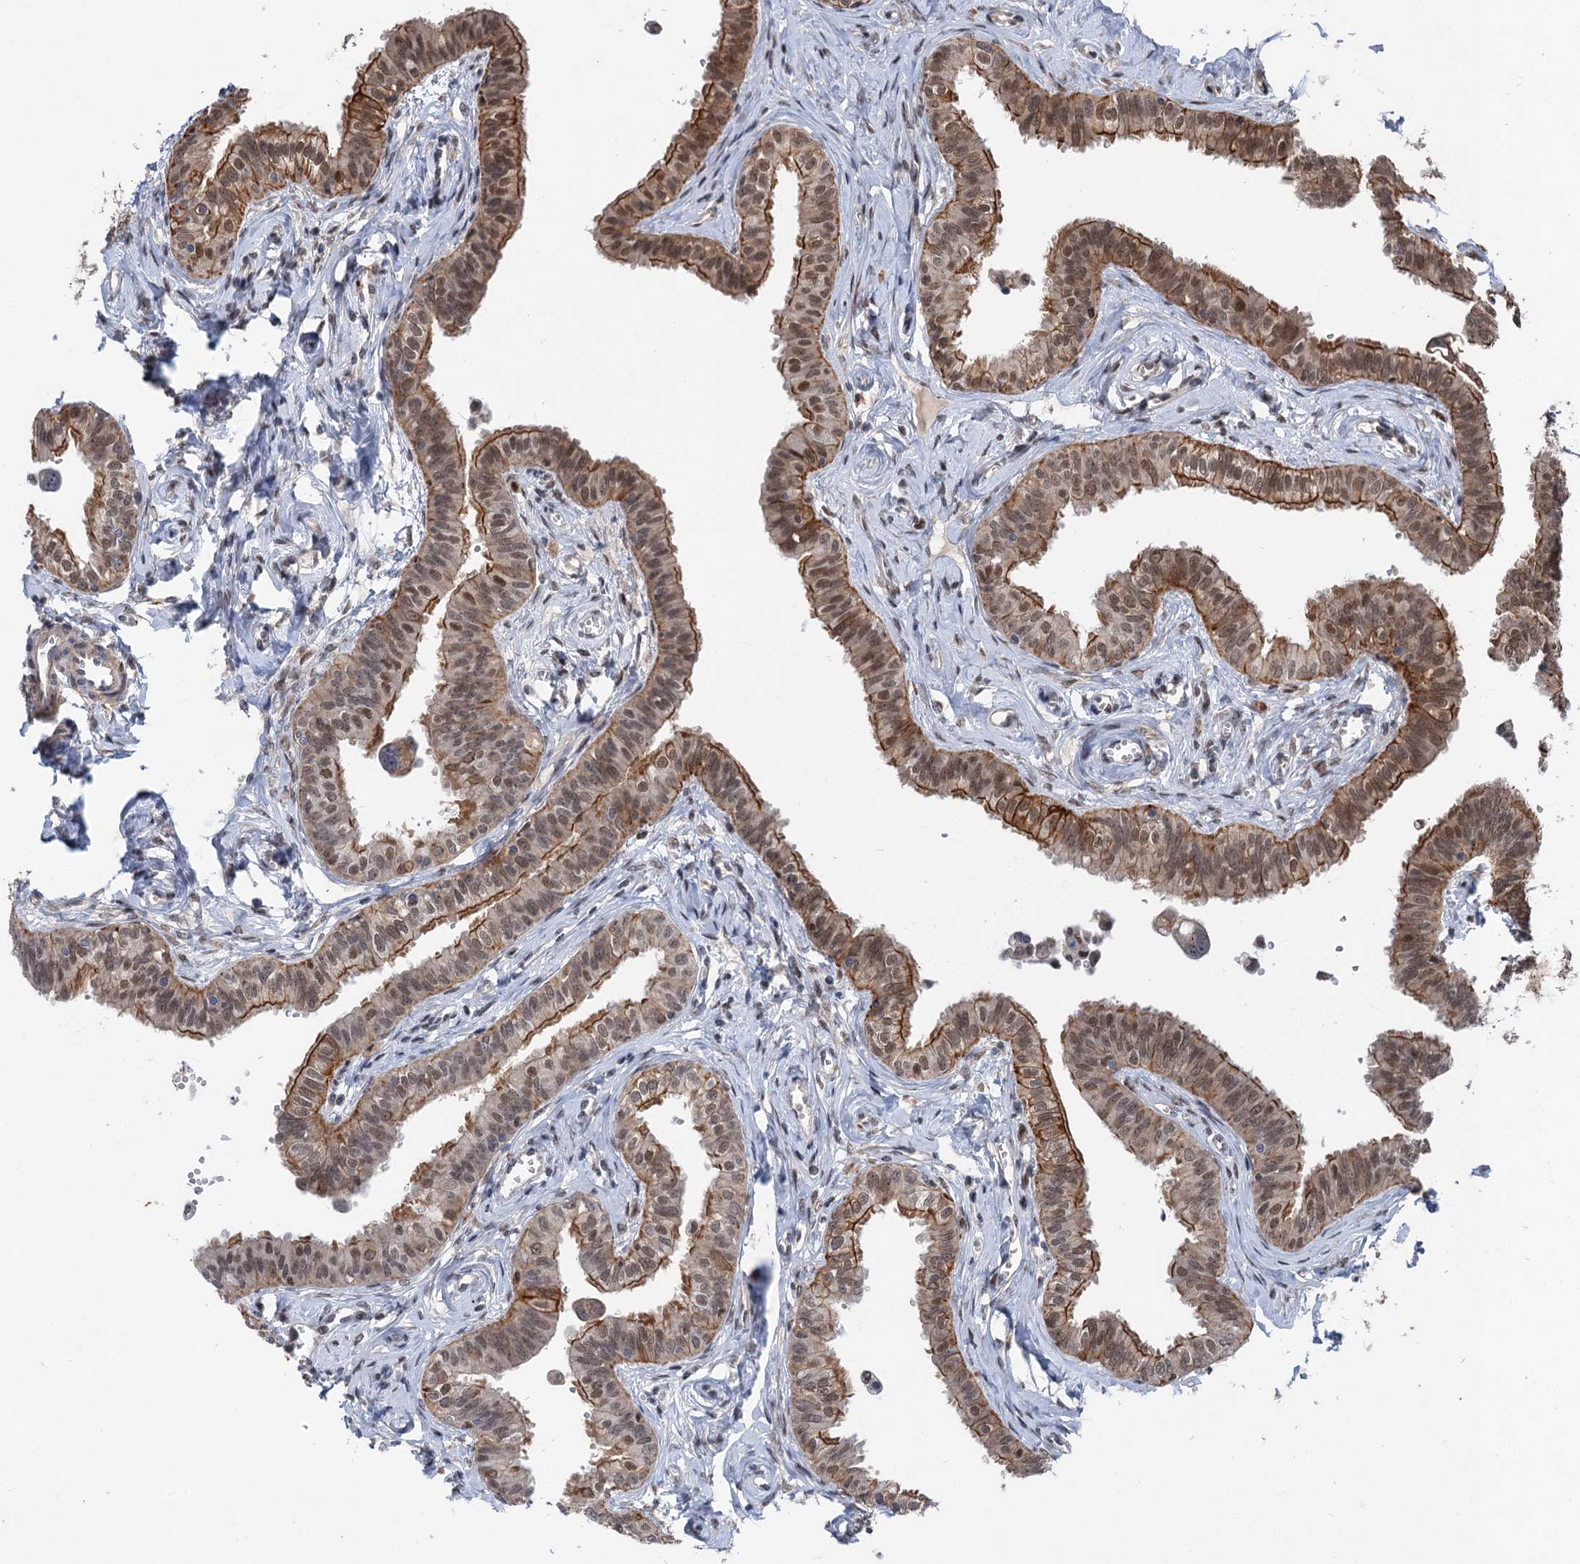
{"staining": {"intensity": "moderate", "quantity": "25%-75%", "location": "cytoplasmic/membranous,nuclear"}, "tissue": "fallopian tube", "cell_type": "Glandular cells", "image_type": "normal", "snomed": [{"axis": "morphology", "description": "Normal tissue, NOS"}, {"axis": "morphology", "description": "Carcinoma, NOS"}, {"axis": "topography", "description": "Fallopian tube"}, {"axis": "topography", "description": "Ovary"}], "caption": "Immunohistochemical staining of normal human fallopian tube shows moderate cytoplasmic/membranous,nuclear protein positivity in about 25%-75% of glandular cells. Using DAB (3,3'-diaminobenzidine) (brown) and hematoxylin (blue) stains, captured at high magnification using brightfield microscopy.", "gene": "TTC31", "patient": {"sex": "female", "age": 59}}